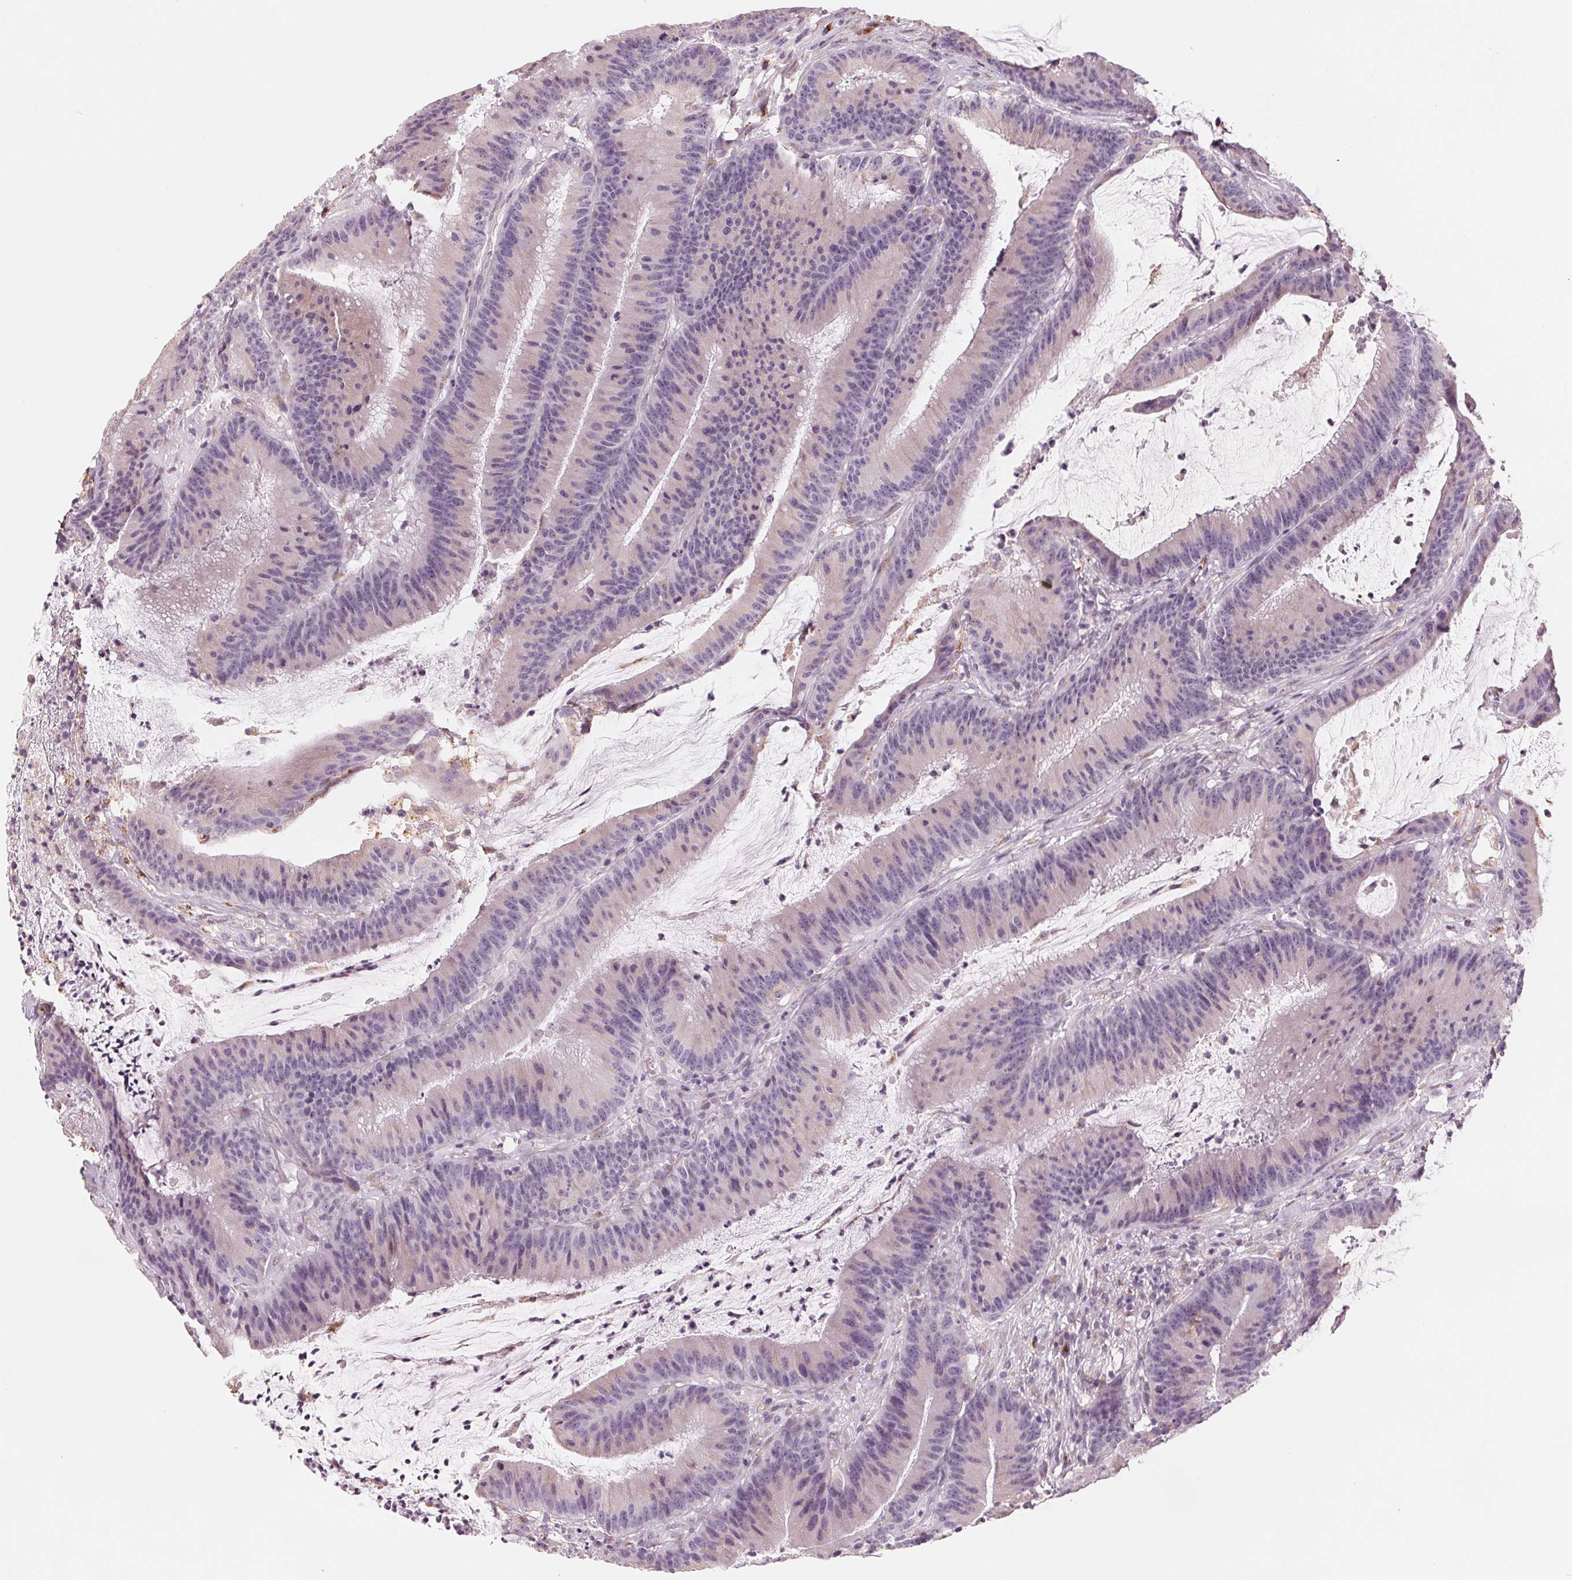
{"staining": {"intensity": "negative", "quantity": "none", "location": "none"}, "tissue": "colorectal cancer", "cell_type": "Tumor cells", "image_type": "cancer", "snomed": [{"axis": "morphology", "description": "Adenocarcinoma, NOS"}, {"axis": "topography", "description": "Colon"}], "caption": "Tumor cells are negative for protein expression in human colorectal cancer. The staining was performed using DAB to visualize the protein expression in brown, while the nuclei were stained in blue with hematoxylin (Magnification: 20x).", "gene": "IL9R", "patient": {"sex": "female", "age": 78}}